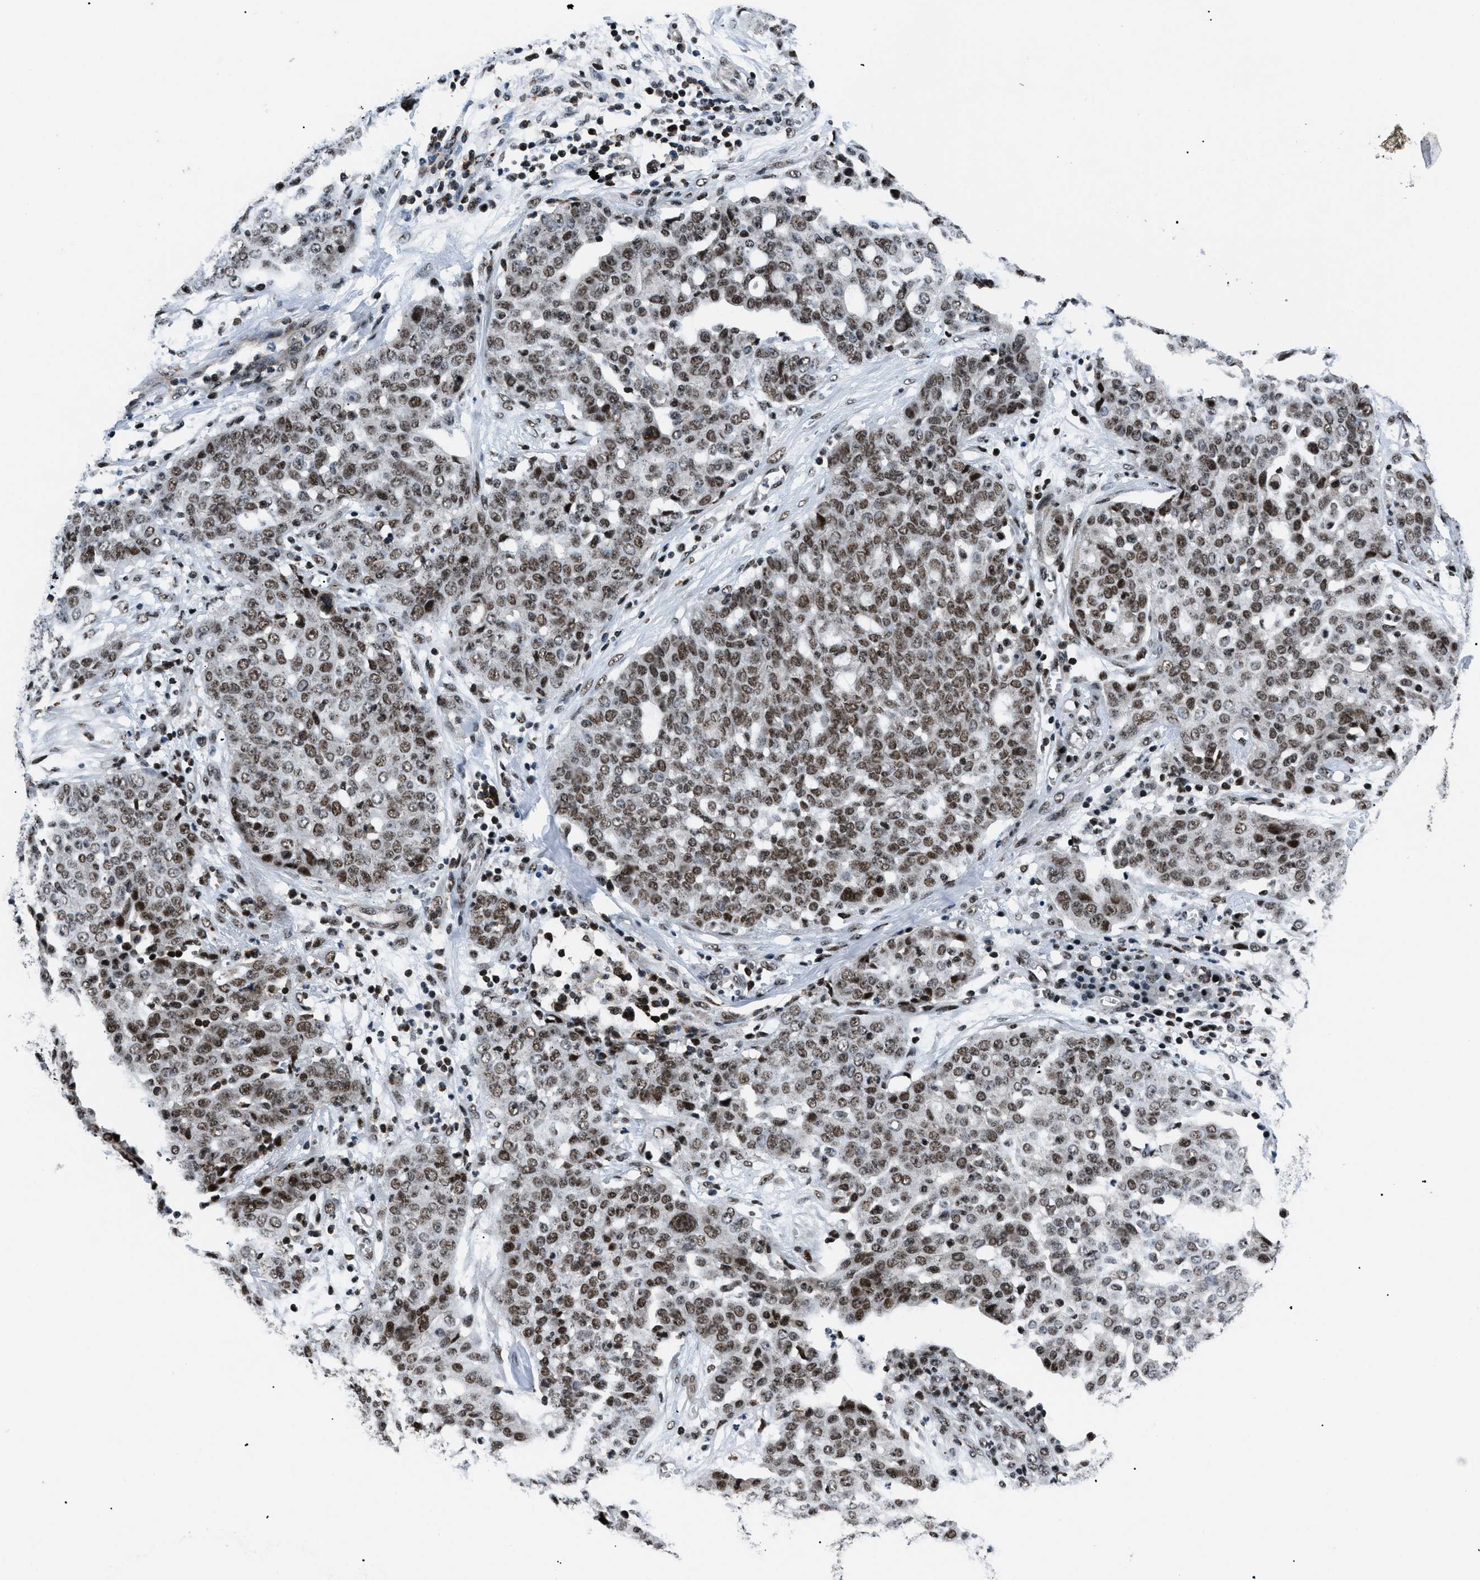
{"staining": {"intensity": "strong", "quantity": ">75%", "location": "nuclear"}, "tissue": "ovarian cancer", "cell_type": "Tumor cells", "image_type": "cancer", "snomed": [{"axis": "morphology", "description": "Cystadenocarcinoma, serous, NOS"}, {"axis": "topography", "description": "Soft tissue"}, {"axis": "topography", "description": "Ovary"}], "caption": "There is high levels of strong nuclear staining in tumor cells of ovarian serous cystadenocarcinoma, as demonstrated by immunohistochemical staining (brown color).", "gene": "SMARCB1", "patient": {"sex": "female", "age": 57}}